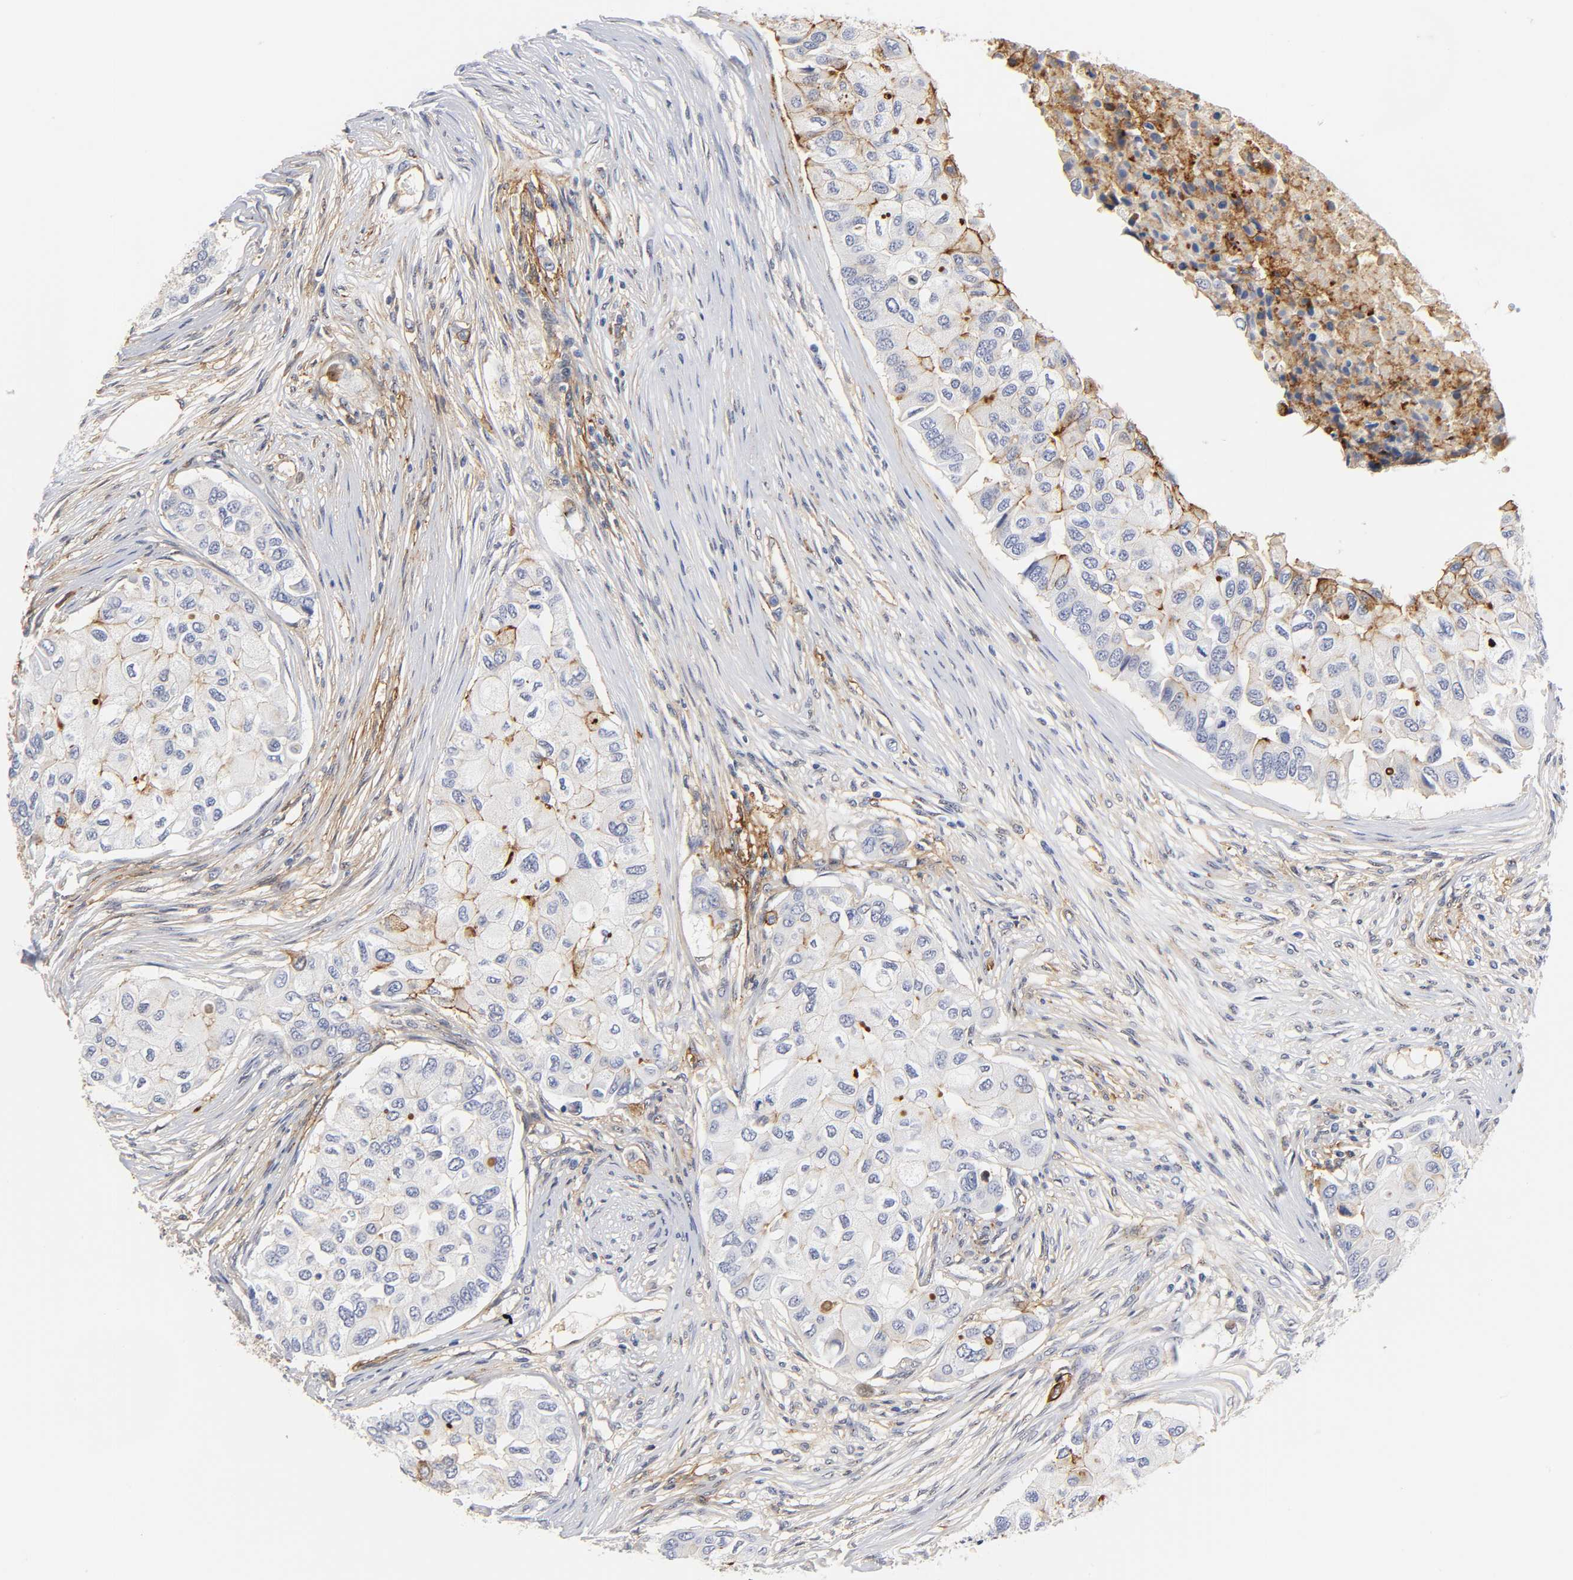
{"staining": {"intensity": "negative", "quantity": "none", "location": "none"}, "tissue": "breast cancer", "cell_type": "Tumor cells", "image_type": "cancer", "snomed": [{"axis": "morphology", "description": "Normal tissue, NOS"}, {"axis": "morphology", "description": "Duct carcinoma"}, {"axis": "topography", "description": "Breast"}], "caption": "Tumor cells show no significant protein expression in breast cancer.", "gene": "ICAM1", "patient": {"sex": "female", "age": 49}}